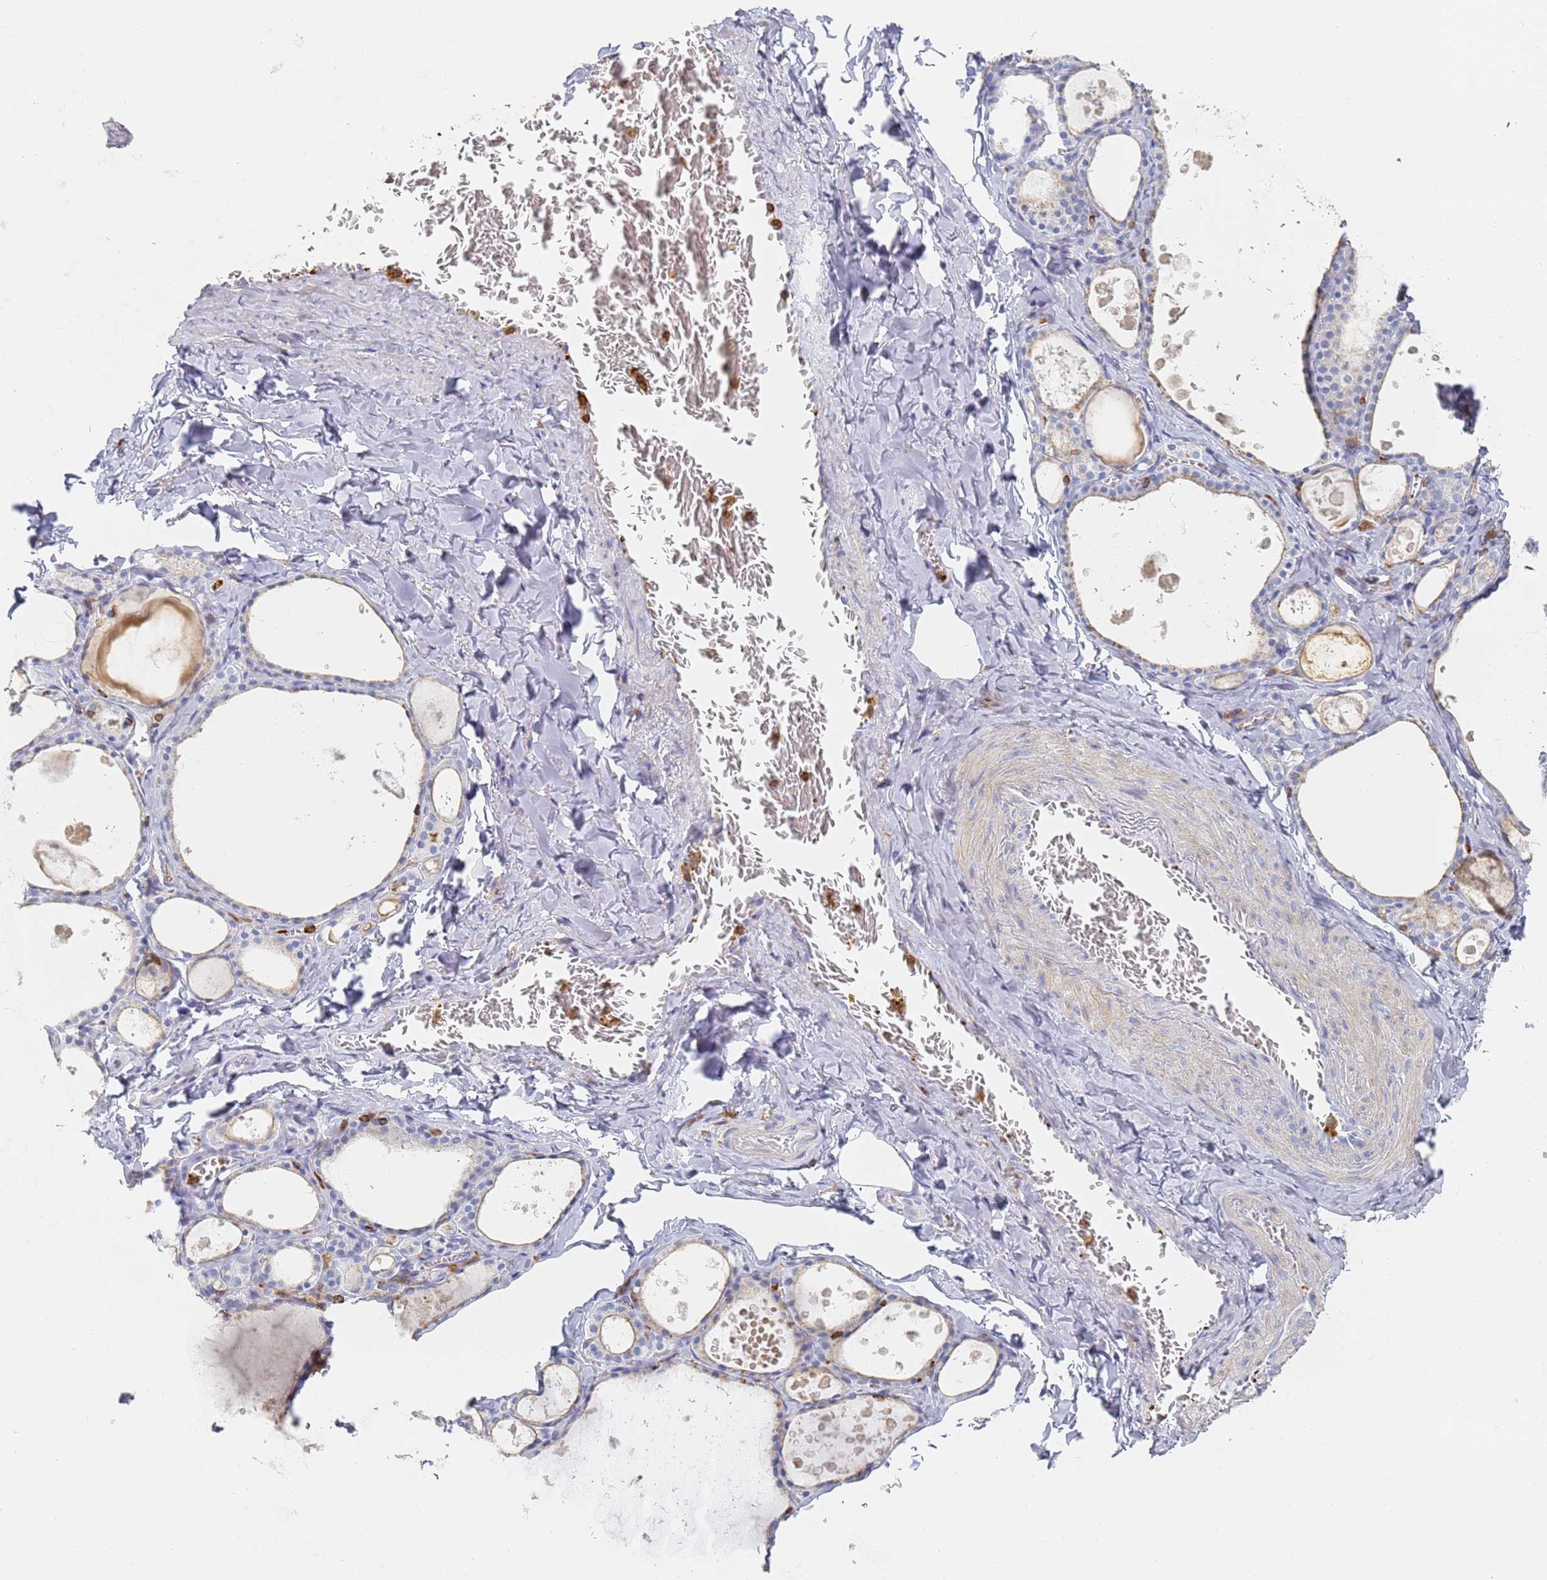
{"staining": {"intensity": "moderate", "quantity": "<25%", "location": "cytoplasmic/membranous"}, "tissue": "thyroid gland", "cell_type": "Glandular cells", "image_type": "normal", "snomed": [{"axis": "morphology", "description": "Normal tissue, NOS"}, {"axis": "topography", "description": "Thyroid gland"}], "caption": "High-power microscopy captured an immunohistochemistry micrograph of normal thyroid gland, revealing moderate cytoplasmic/membranous positivity in approximately <25% of glandular cells.", "gene": "BIN2", "patient": {"sex": "male", "age": 56}}